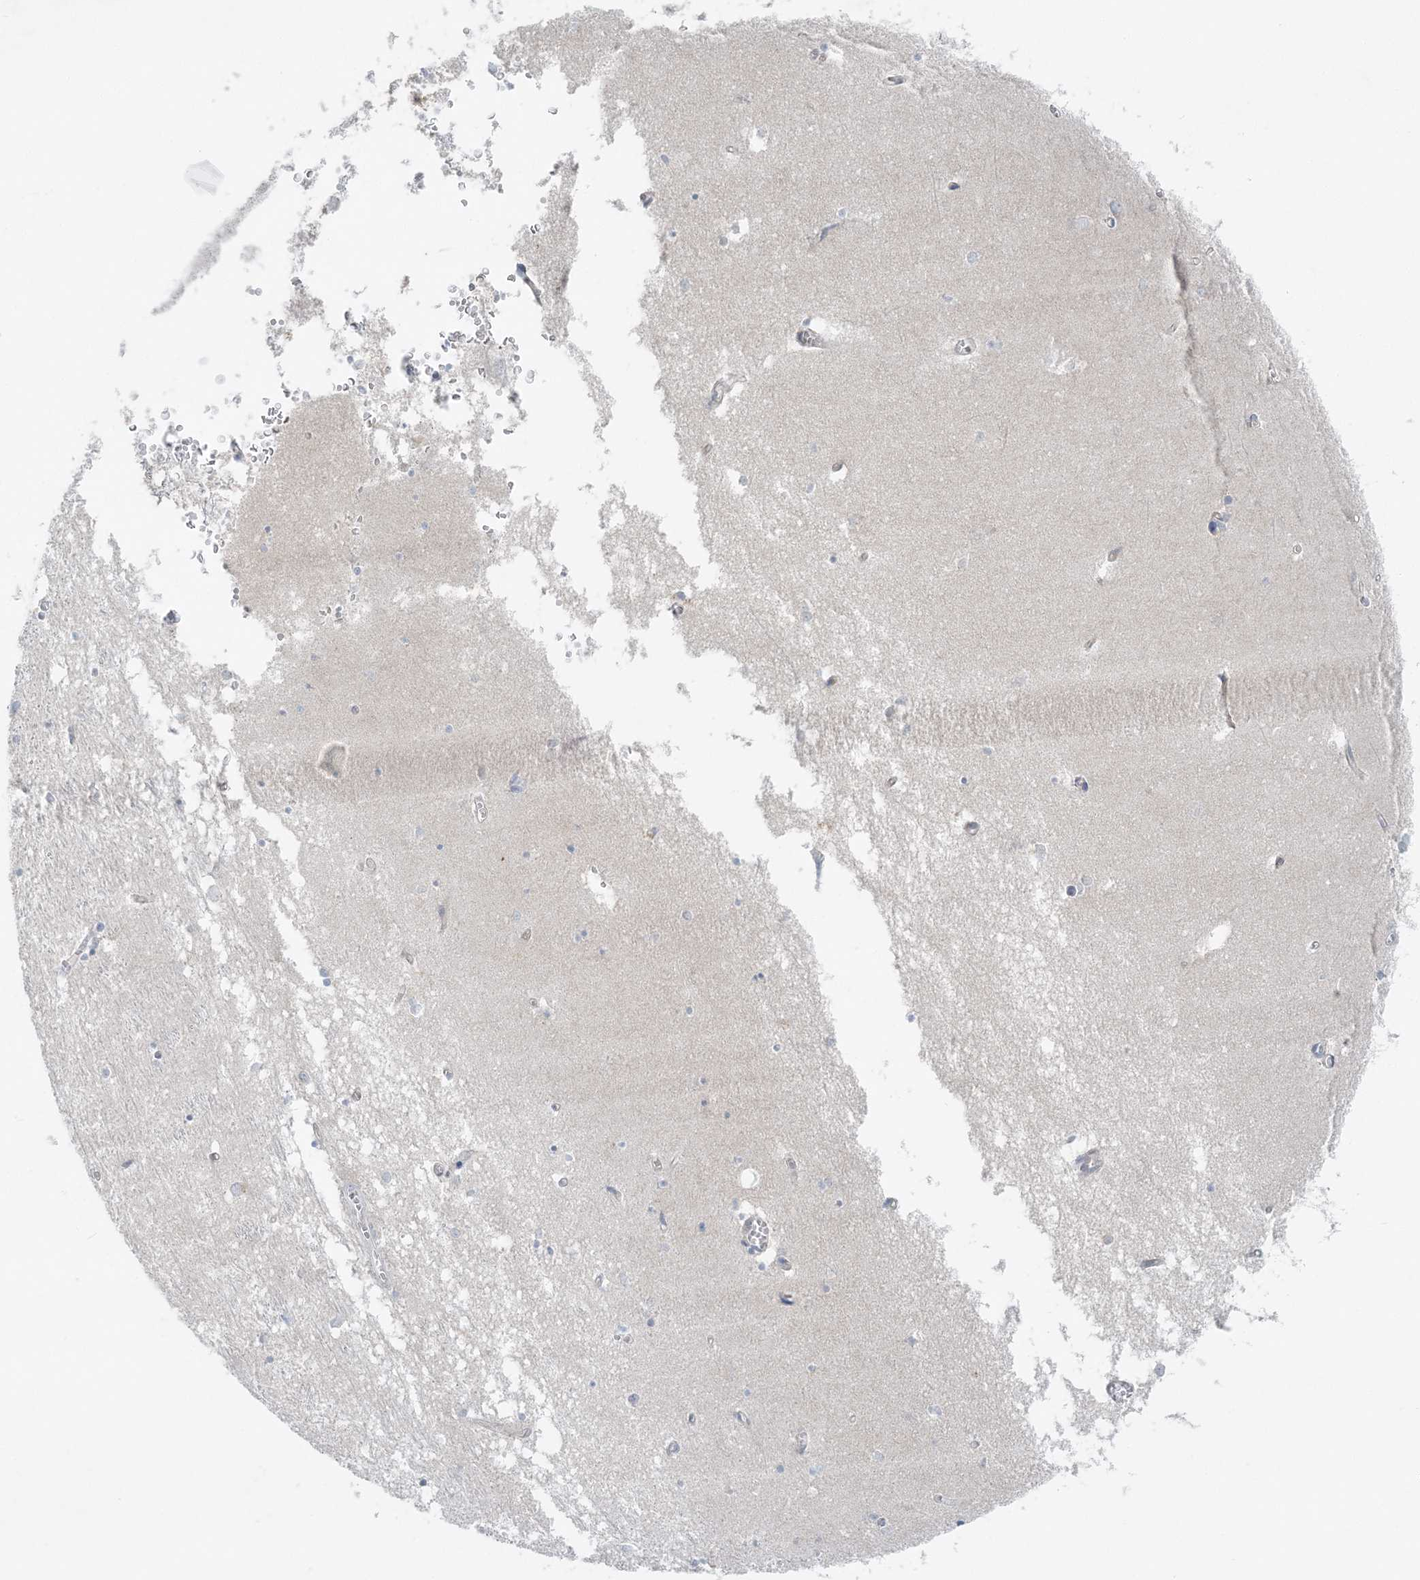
{"staining": {"intensity": "negative", "quantity": "none", "location": "none"}, "tissue": "hippocampus", "cell_type": "Glial cells", "image_type": "normal", "snomed": [{"axis": "morphology", "description": "Normal tissue, NOS"}, {"axis": "topography", "description": "Hippocampus"}], "caption": "Photomicrograph shows no significant protein expression in glial cells of normal hippocampus. (DAB IHC with hematoxylin counter stain).", "gene": "ATP11A", "patient": {"sex": "male", "age": 70}}